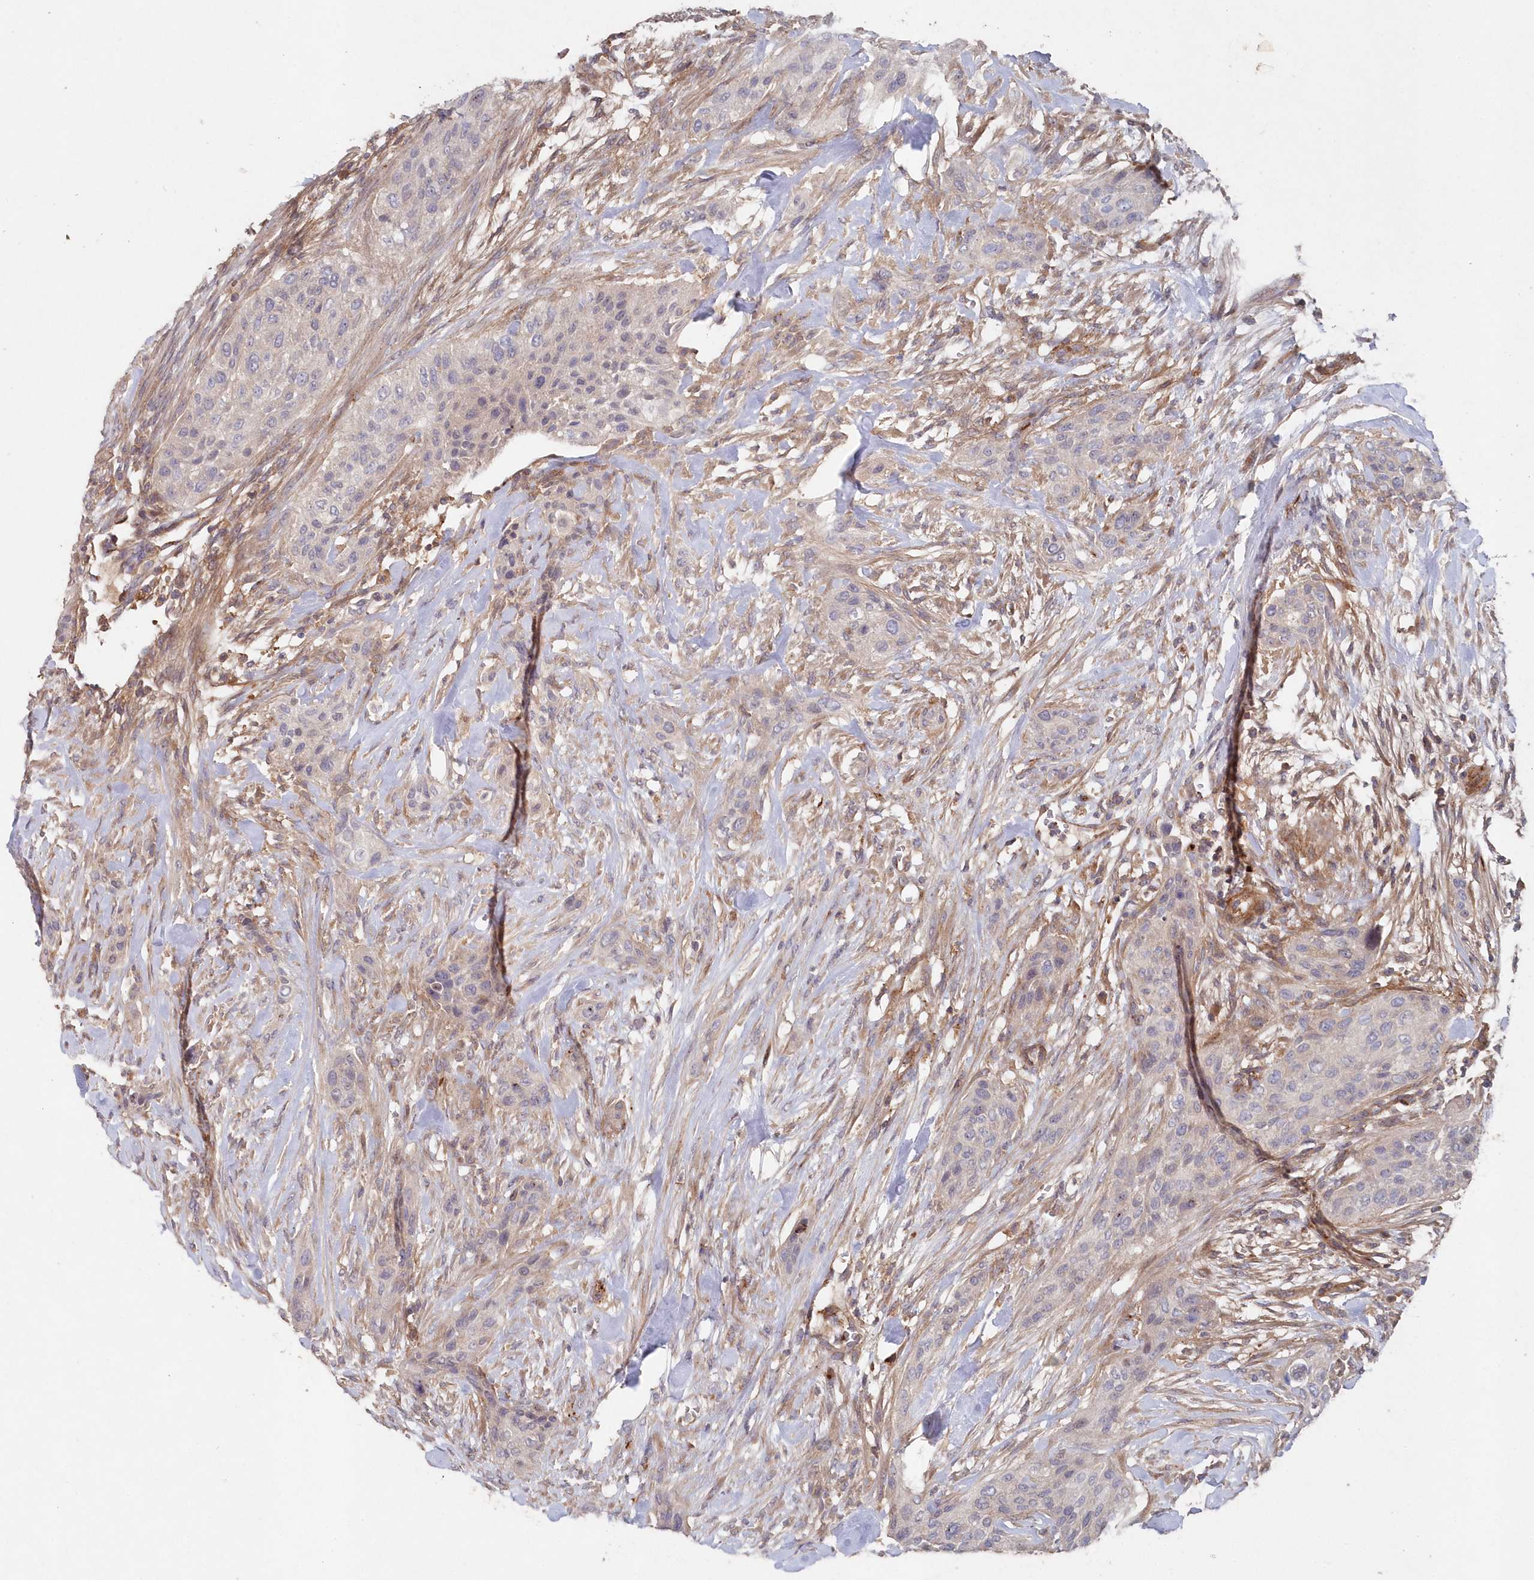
{"staining": {"intensity": "negative", "quantity": "none", "location": "none"}, "tissue": "urothelial cancer", "cell_type": "Tumor cells", "image_type": "cancer", "snomed": [{"axis": "morphology", "description": "Urothelial carcinoma, High grade"}, {"axis": "topography", "description": "Urinary bladder"}], "caption": "A high-resolution histopathology image shows IHC staining of urothelial cancer, which reveals no significant staining in tumor cells.", "gene": "ABHD14B", "patient": {"sex": "male", "age": 35}}